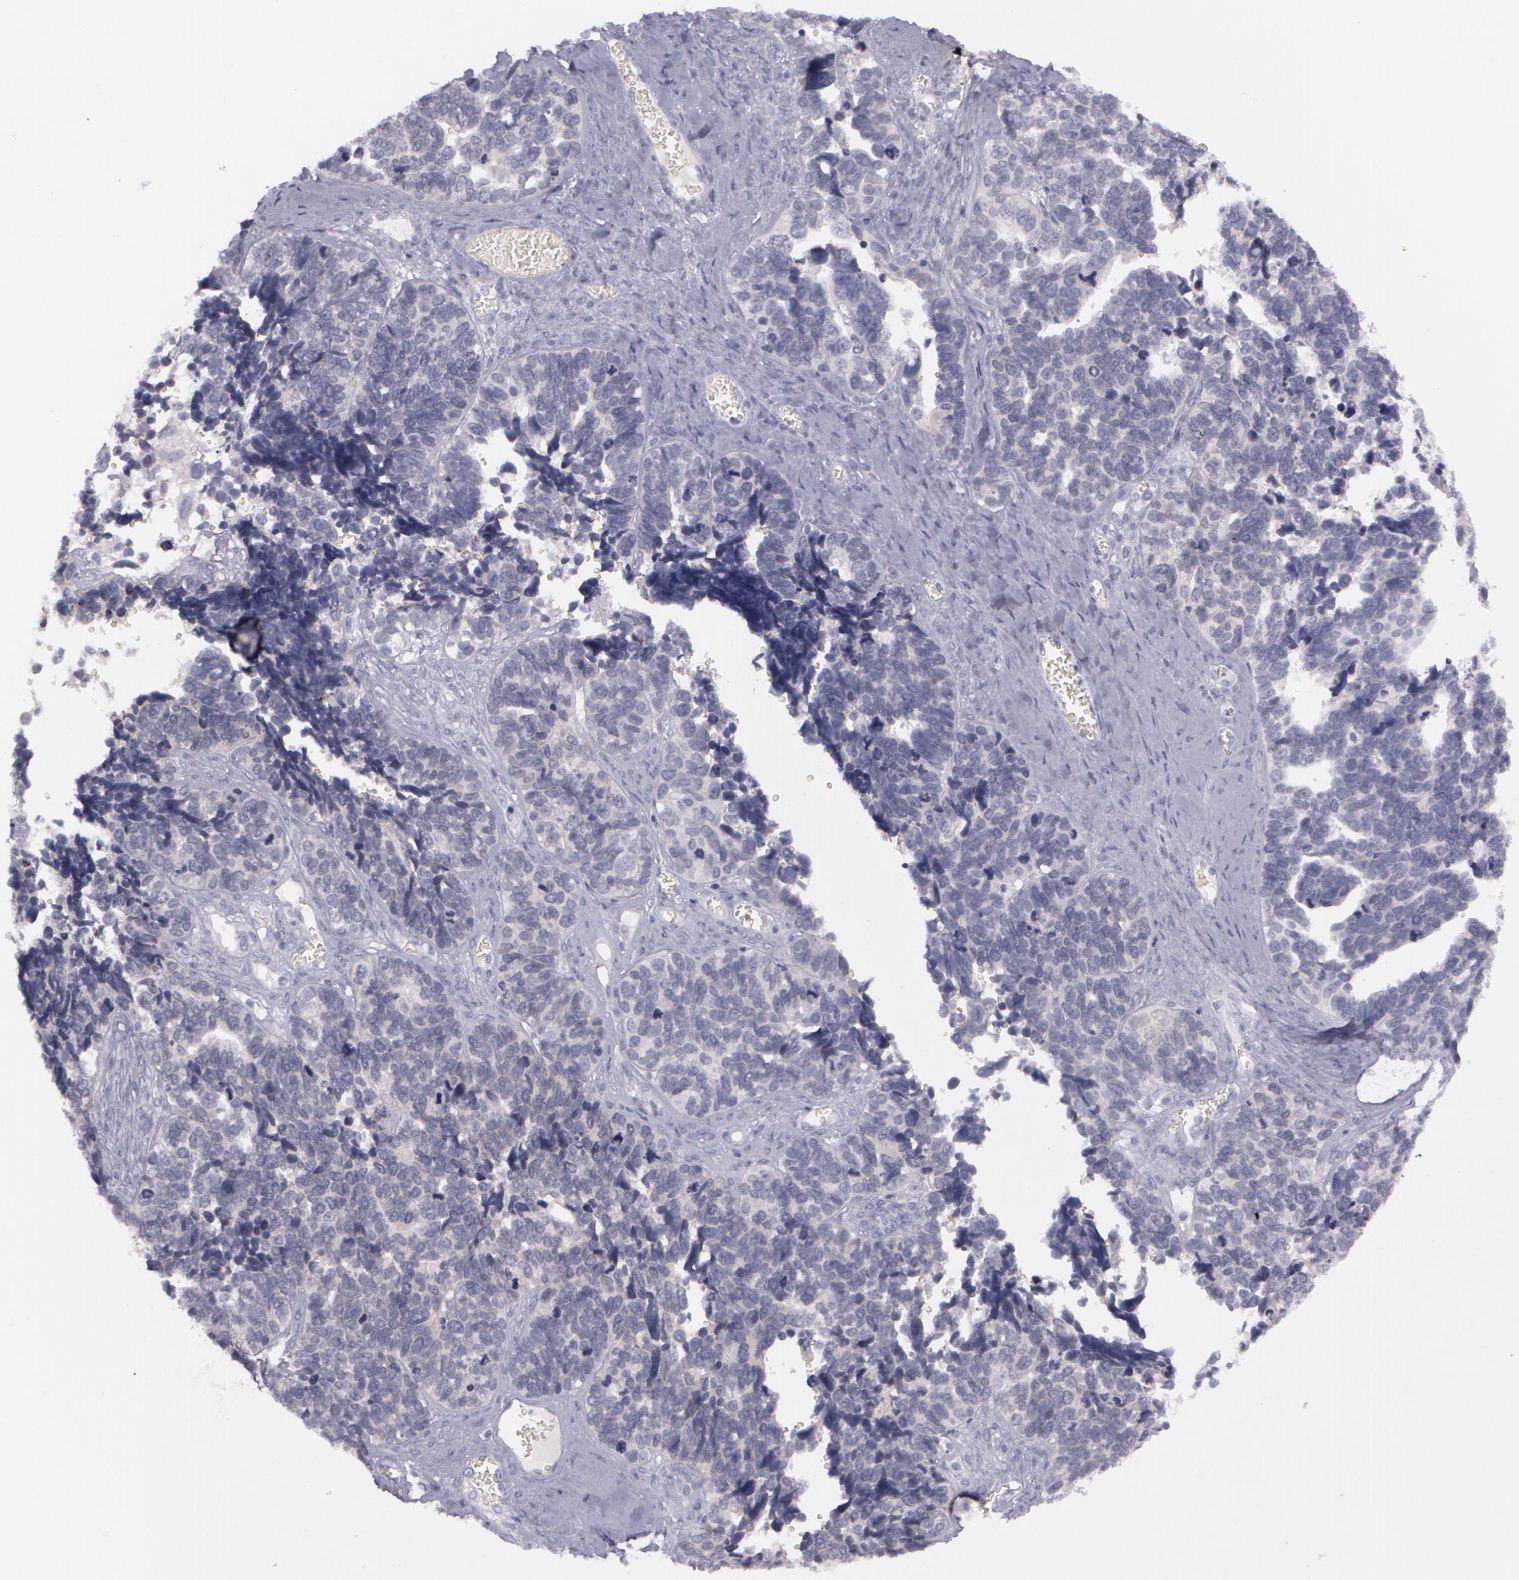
{"staining": {"intensity": "negative", "quantity": "none", "location": "none"}, "tissue": "ovarian cancer", "cell_type": "Tumor cells", "image_type": "cancer", "snomed": [{"axis": "morphology", "description": "Cystadenocarcinoma, serous, NOS"}, {"axis": "topography", "description": "Ovary"}], "caption": "High magnification brightfield microscopy of ovarian cancer (serous cystadenocarcinoma) stained with DAB (brown) and counterstained with hematoxylin (blue): tumor cells show no significant expression.", "gene": "IL1RN", "patient": {"sex": "female", "age": 77}}